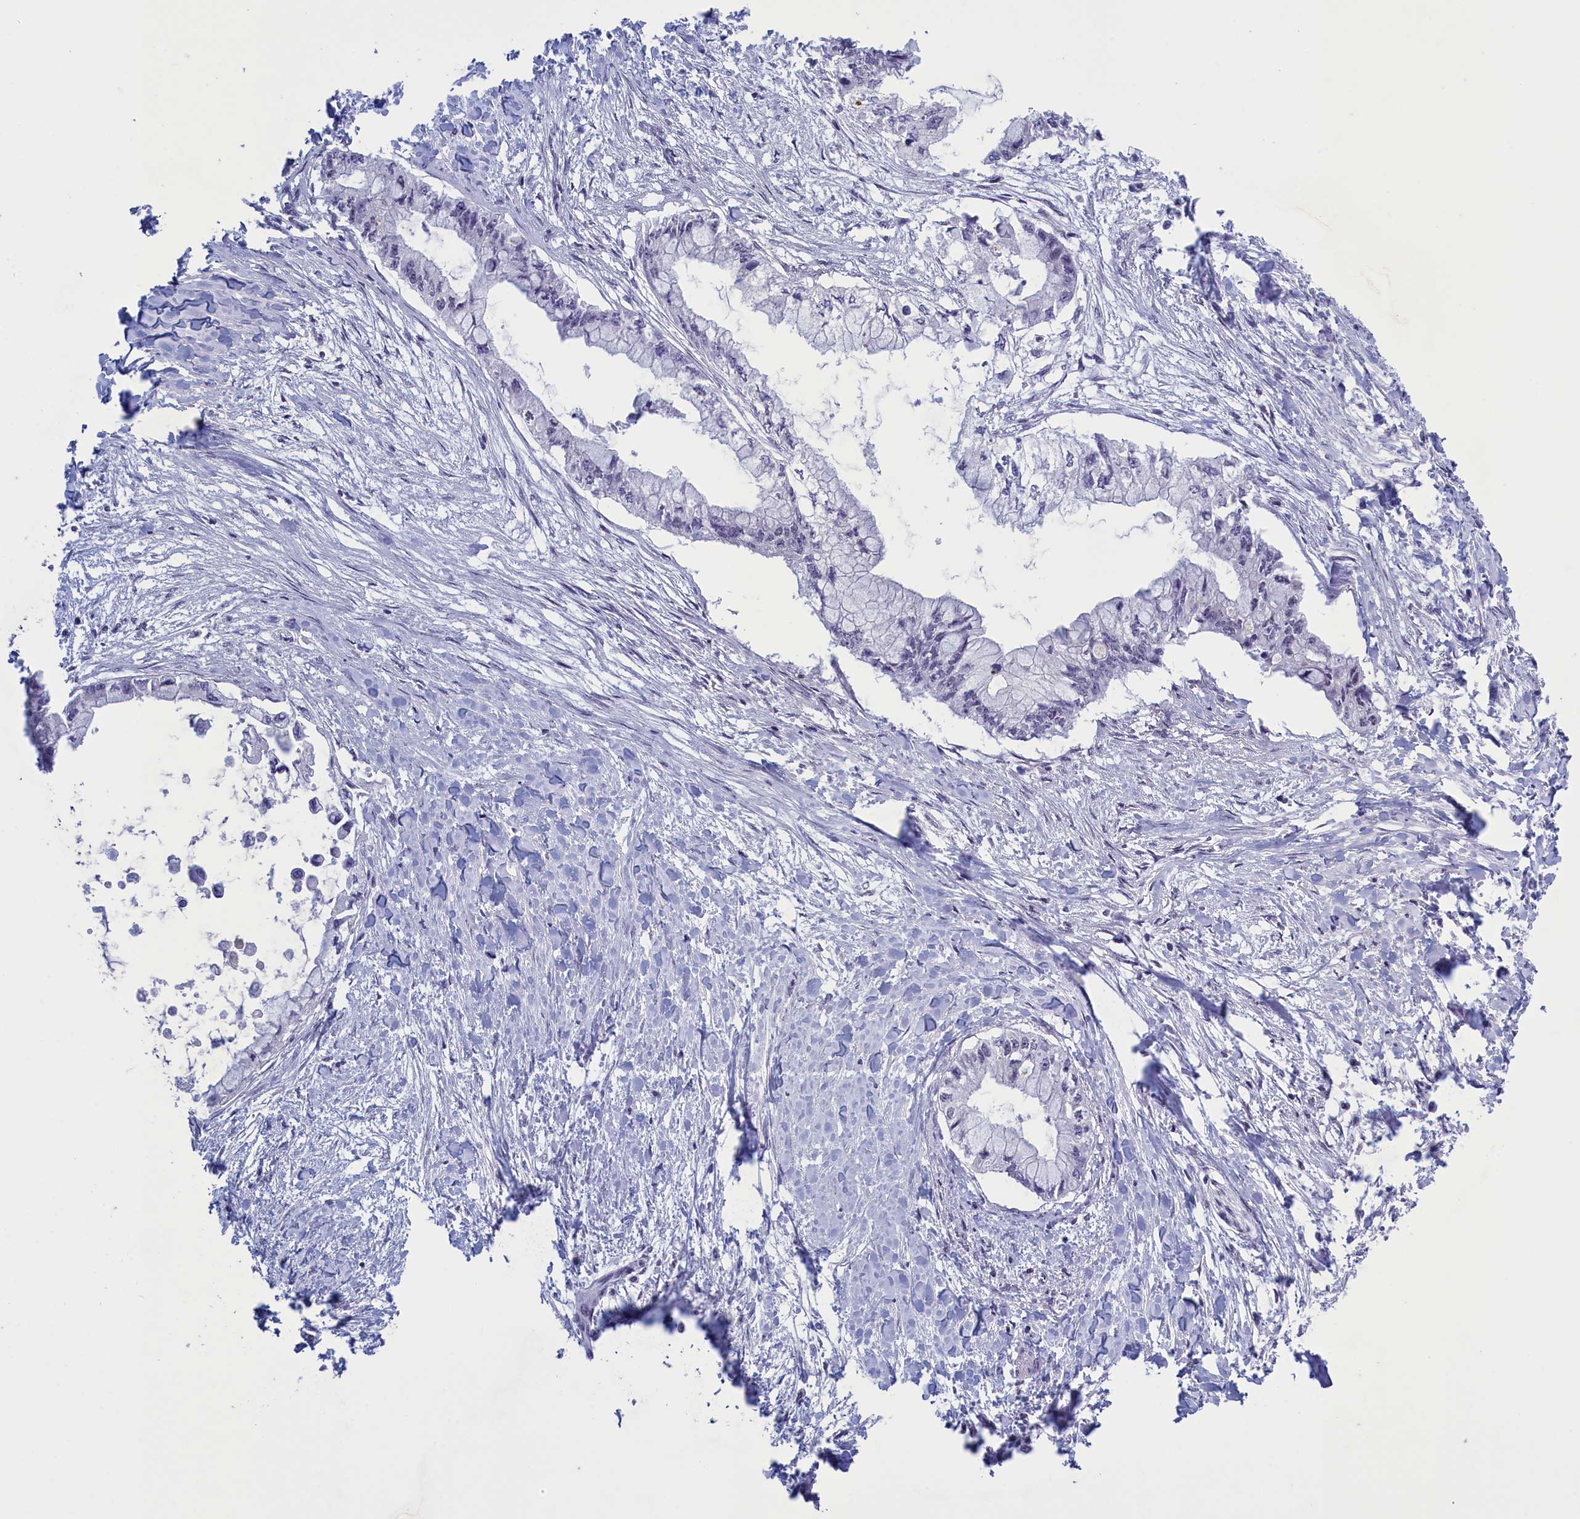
{"staining": {"intensity": "negative", "quantity": "none", "location": "none"}, "tissue": "pancreatic cancer", "cell_type": "Tumor cells", "image_type": "cancer", "snomed": [{"axis": "morphology", "description": "Adenocarcinoma, NOS"}, {"axis": "topography", "description": "Pancreas"}], "caption": "There is no significant staining in tumor cells of pancreatic adenocarcinoma.", "gene": "ATF7IP2", "patient": {"sex": "male", "age": 48}}